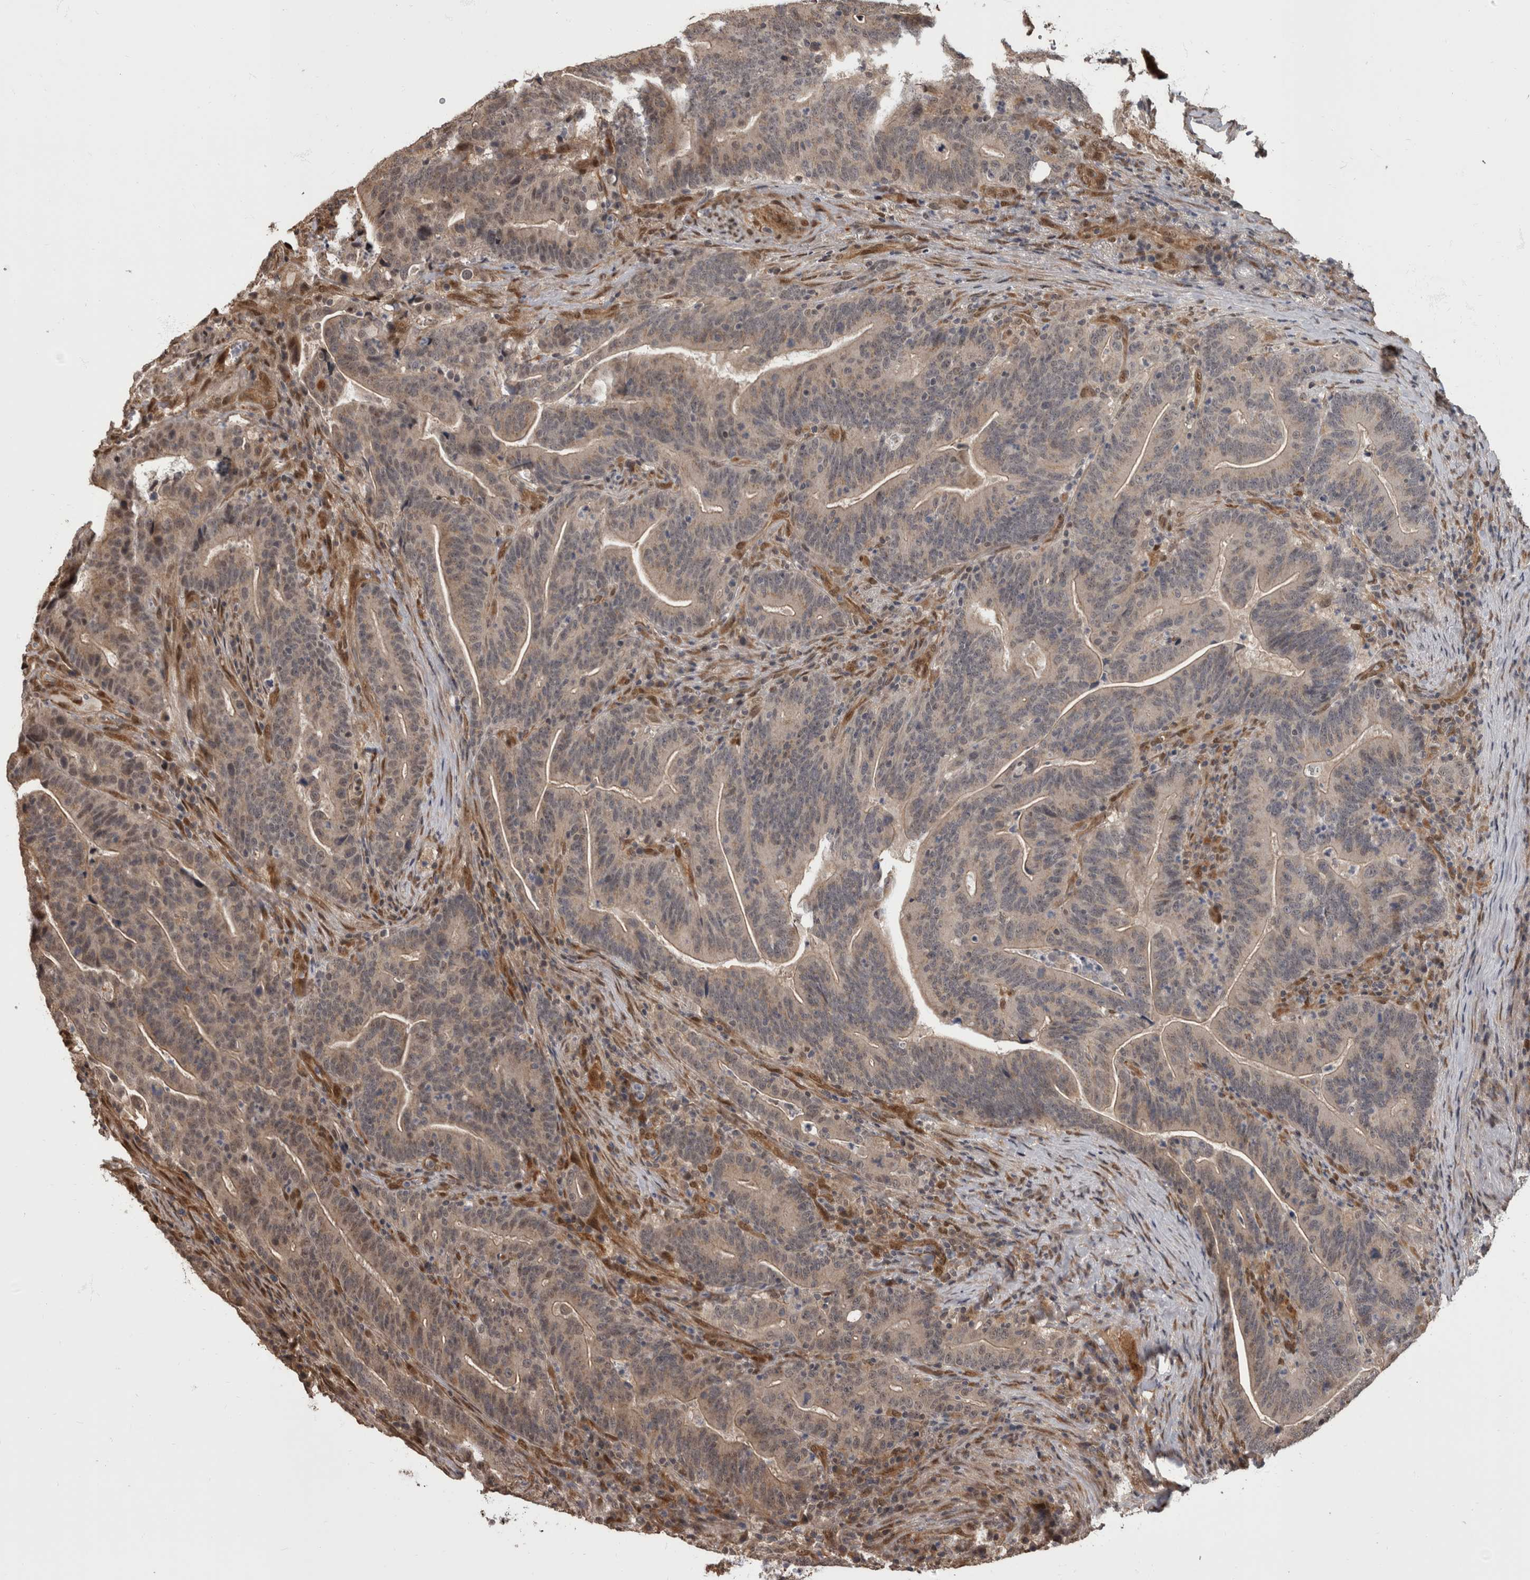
{"staining": {"intensity": "weak", "quantity": "<25%", "location": "cytoplasmic/membranous,nuclear"}, "tissue": "colorectal cancer", "cell_type": "Tumor cells", "image_type": "cancer", "snomed": [{"axis": "morphology", "description": "Adenocarcinoma, NOS"}, {"axis": "topography", "description": "Colon"}], "caption": "Immunohistochemical staining of human colorectal adenocarcinoma reveals no significant expression in tumor cells.", "gene": "AKT3", "patient": {"sex": "female", "age": 66}}